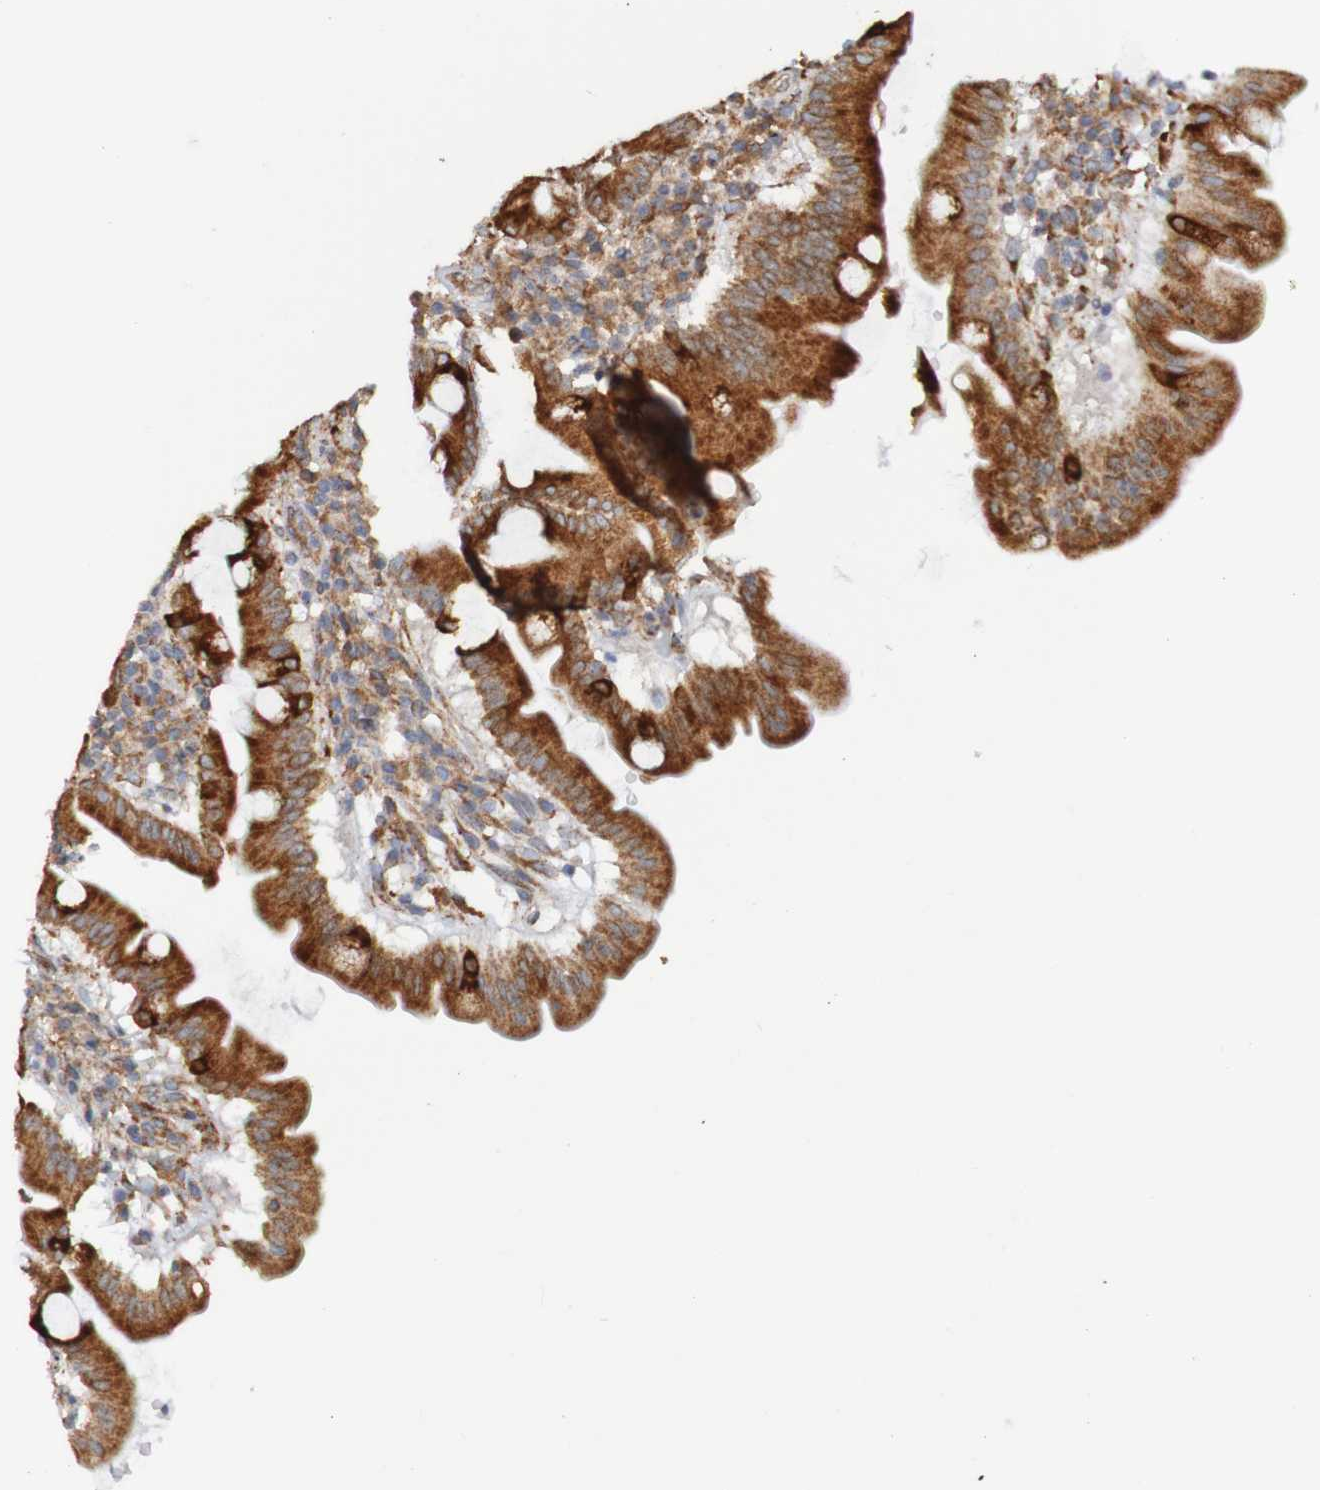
{"staining": {"intensity": "strong", "quantity": ">75%", "location": "cytoplasmic/membranous"}, "tissue": "duodenum", "cell_type": "Glandular cells", "image_type": "normal", "snomed": [{"axis": "morphology", "description": "Normal tissue, NOS"}, {"axis": "topography", "description": "Duodenum"}], "caption": "A brown stain labels strong cytoplasmic/membranous expression of a protein in glandular cells of unremarkable duodenum.", "gene": "PDIA3", "patient": {"sex": "male", "age": 50}}